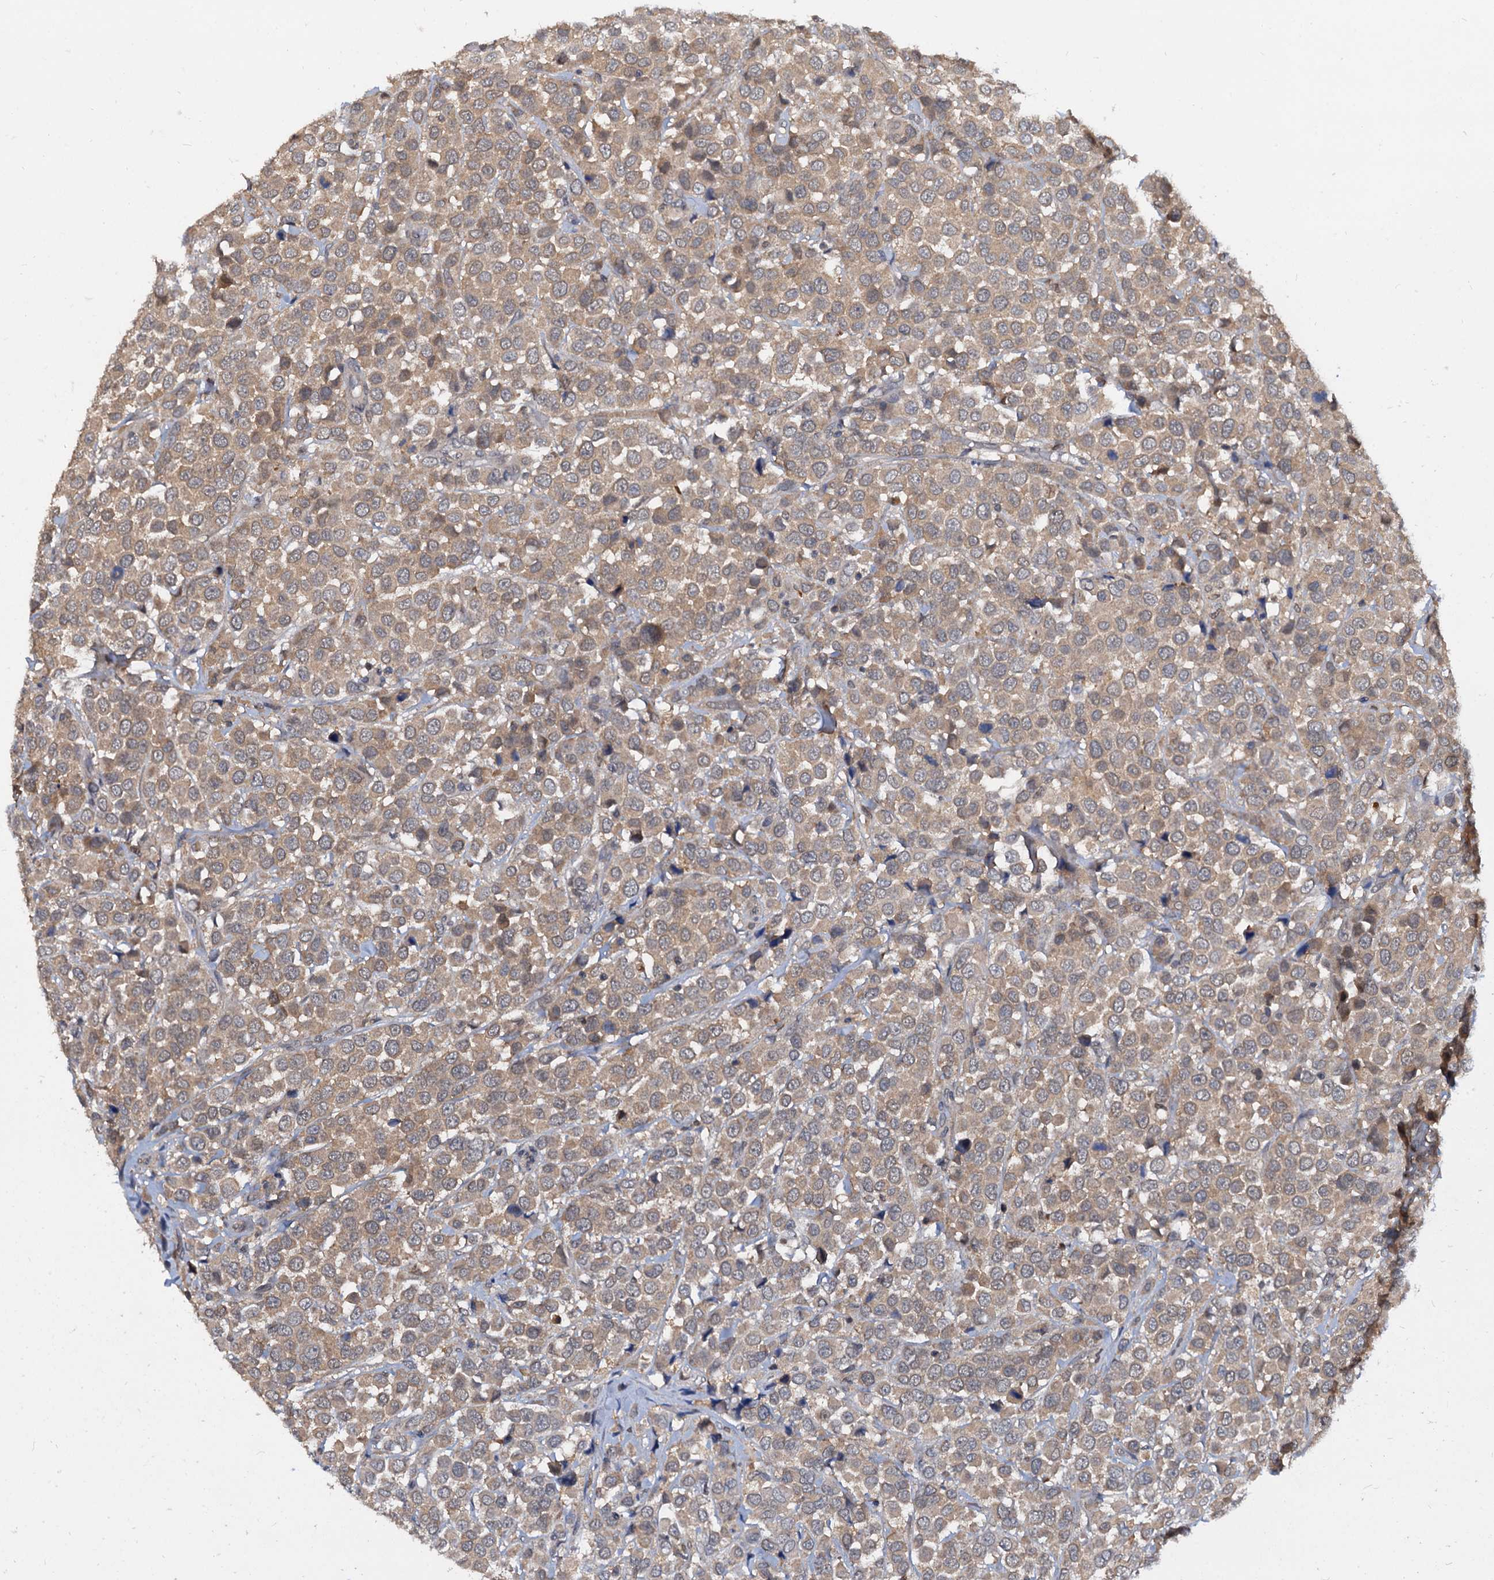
{"staining": {"intensity": "weak", "quantity": ">75%", "location": "cytoplasmic/membranous"}, "tissue": "breast cancer", "cell_type": "Tumor cells", "image_type": "cancer", "snomed": [{"axis": "morphology", "description": "Duct carcinoma"}, {"axis": "topography", "description": "Breast"}], "caption": "Protein analysis of breast cancer tissue shows weak cytoplasmic/membranous expression in approximately >75% of tumor cells.", "gene": "PTGES3", "patient": {"sex": "female", "age": 61}}